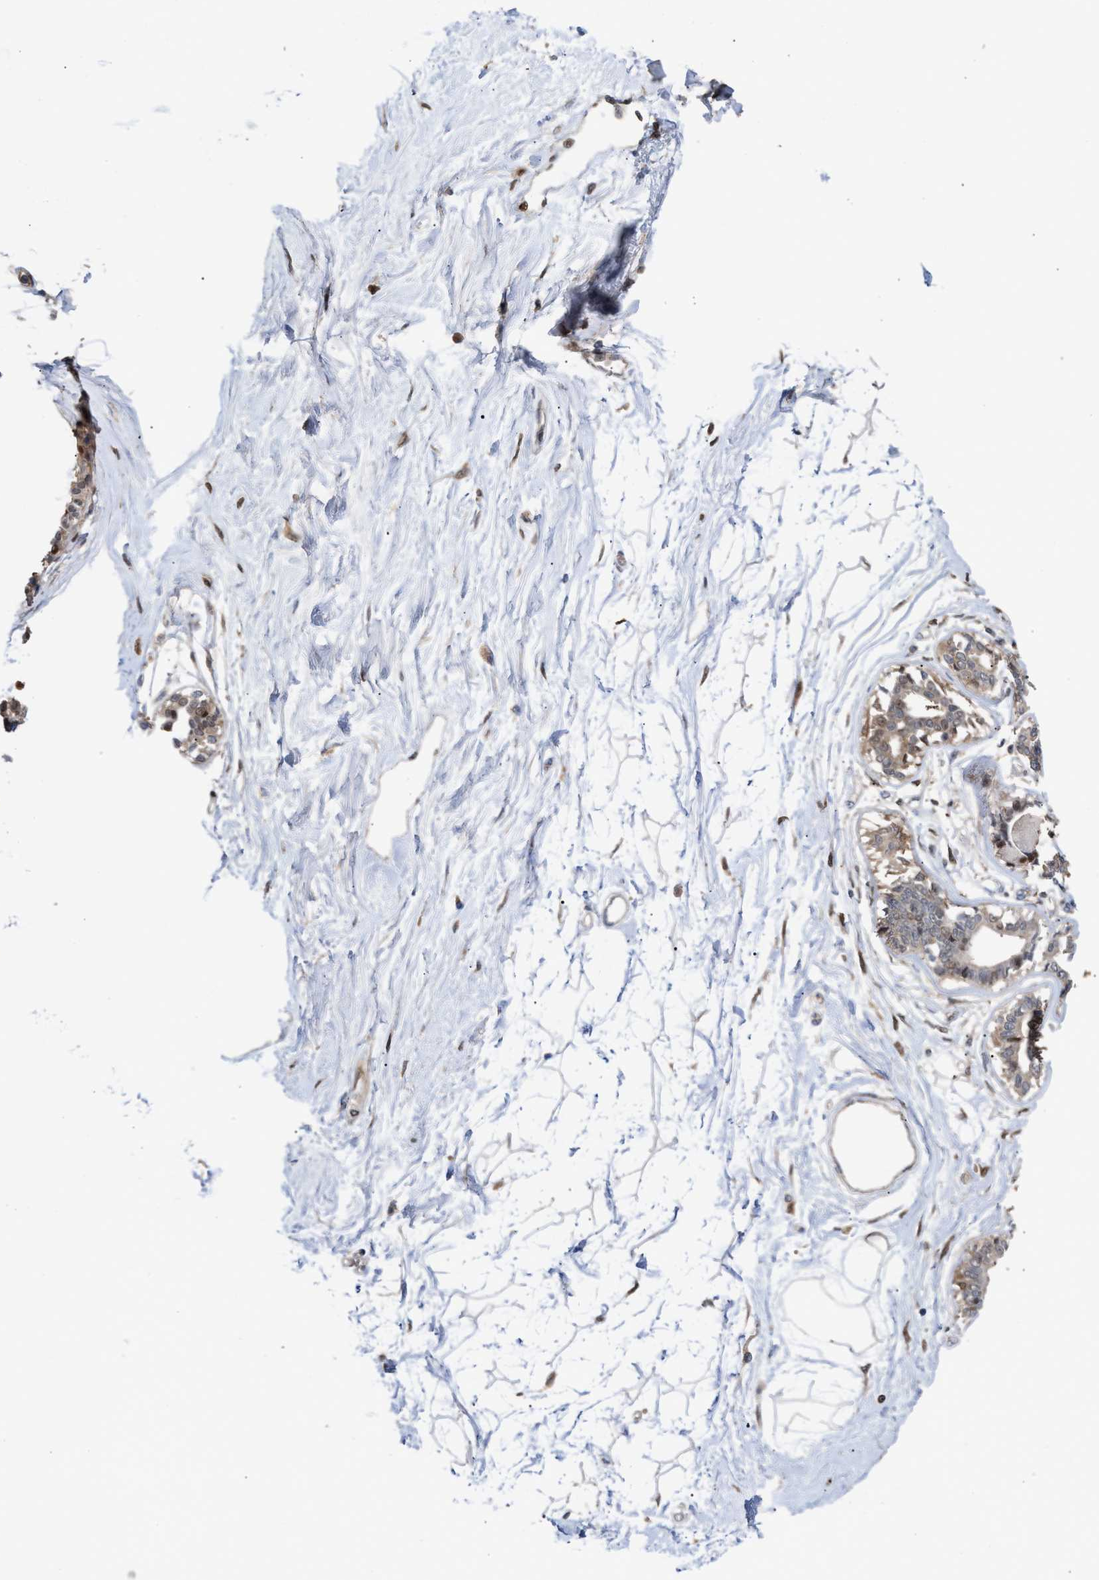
{"staining": {"intensity": "weak", "quantity": ">75%", "location": "nuclear"}, "tissue": "breast", "cell_type": "Adipocytes", "image_type": "normal", "snomed": [{"axis": "morphology", "description": "Normal tissue, NOS"}, {"axis": "topography", "description": "Breast"}], "caption": "Weak nuclear staining for a protein is identified in approximately >75% of adipocytes of normal breast using IHC.", "gene": "TP53I3", "patient": {"sex": "female", "age": 45}}